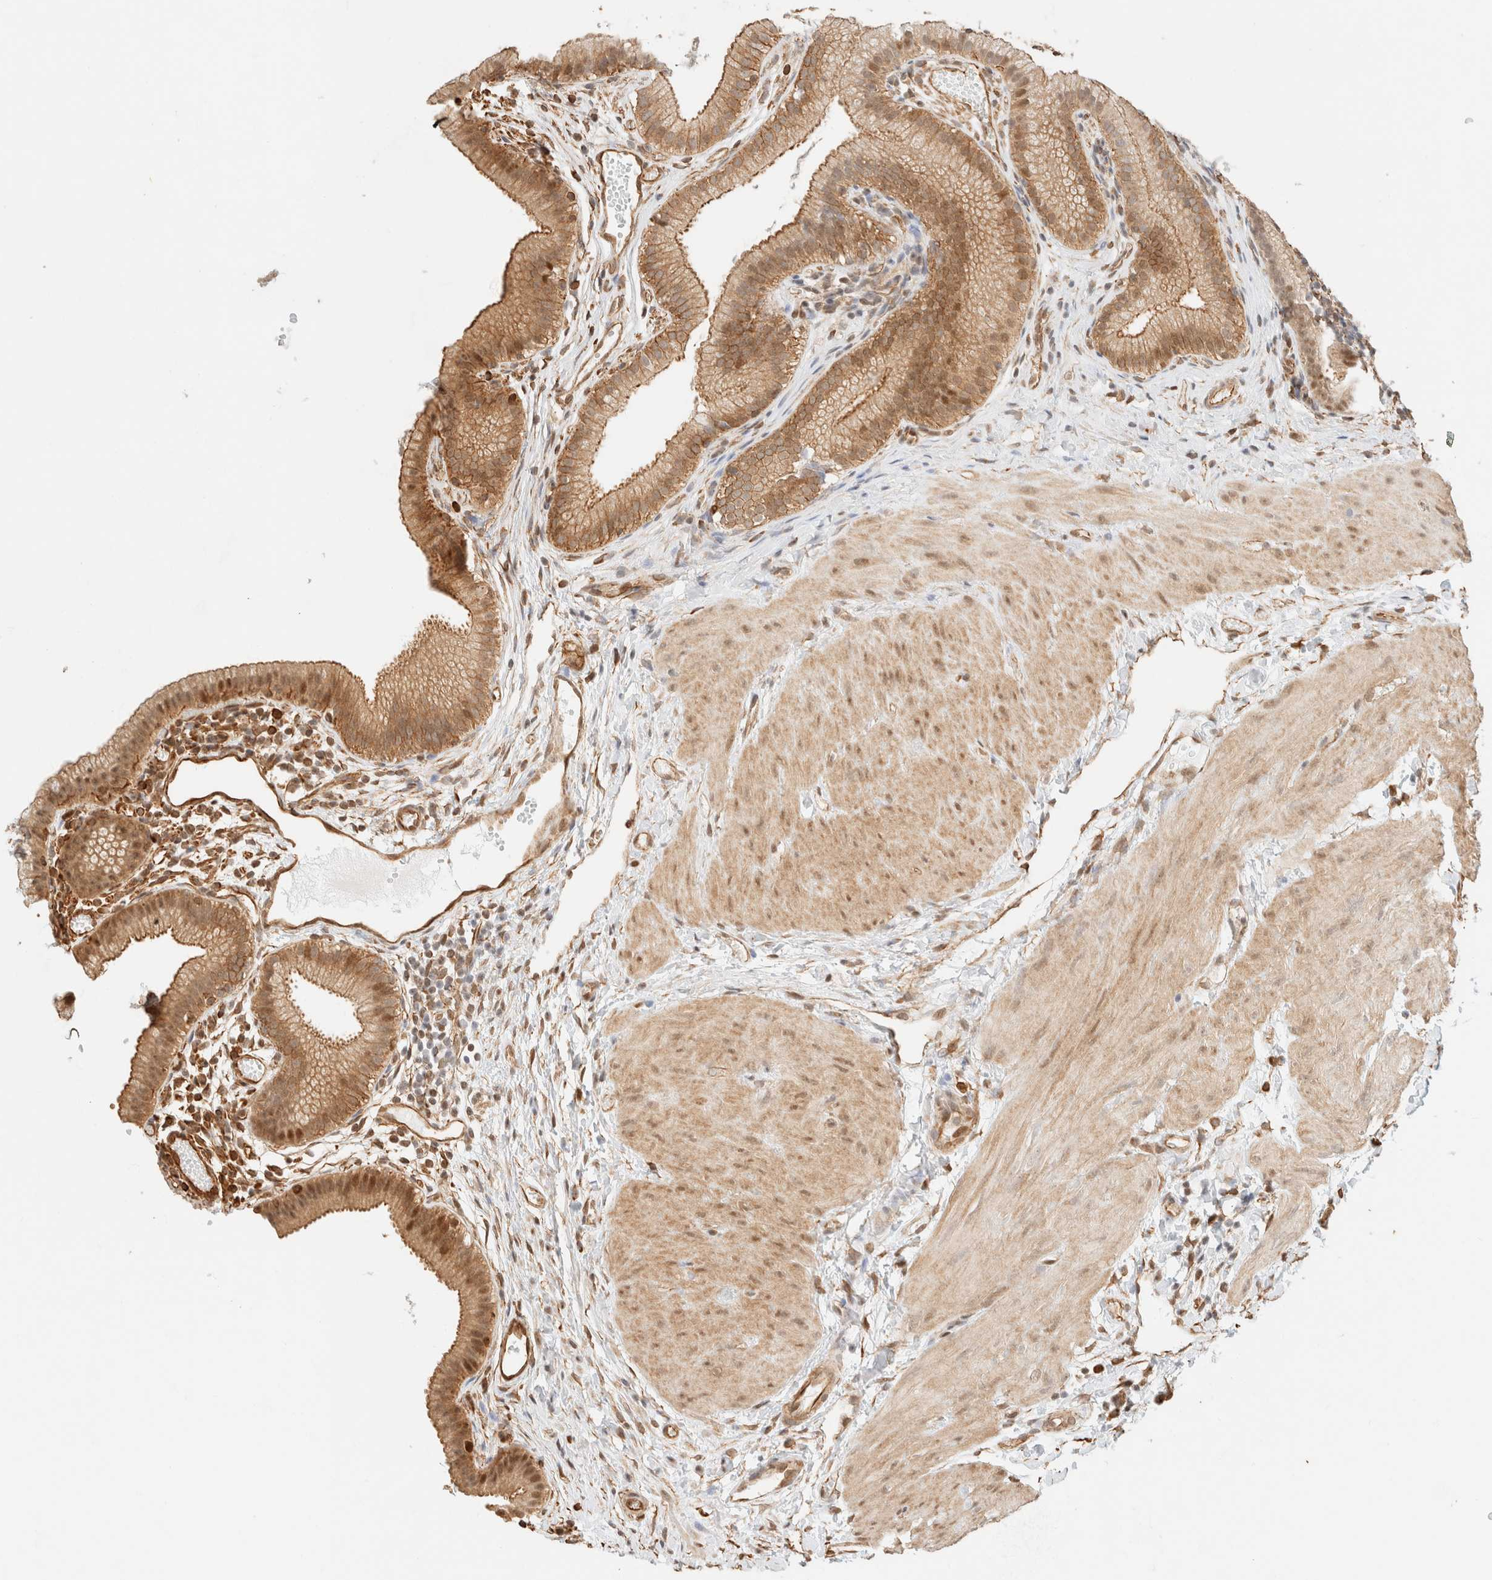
{"staining": {"intensity": "moderate", "quantity": ">75%", "location": "cytoplasmic/membranous,nuclear"}, "tissue": "gallbladder", "cell_type": "Glandular cells", "image_type": "normal", "snomed": [{"axis": "morphology", "description": "Normal tissue, NOS"}, {"axis": "topography", "description": "Gallbladder"}], "caption": "Immunohistochemical staining of normal gallbladder reveals moderate cytoplasmic/membranous,nuclear protein positivity in approximately >75% of glandular cells.", "gene": "ARID5A", "patient": {"sex": "female", "age": 26}}